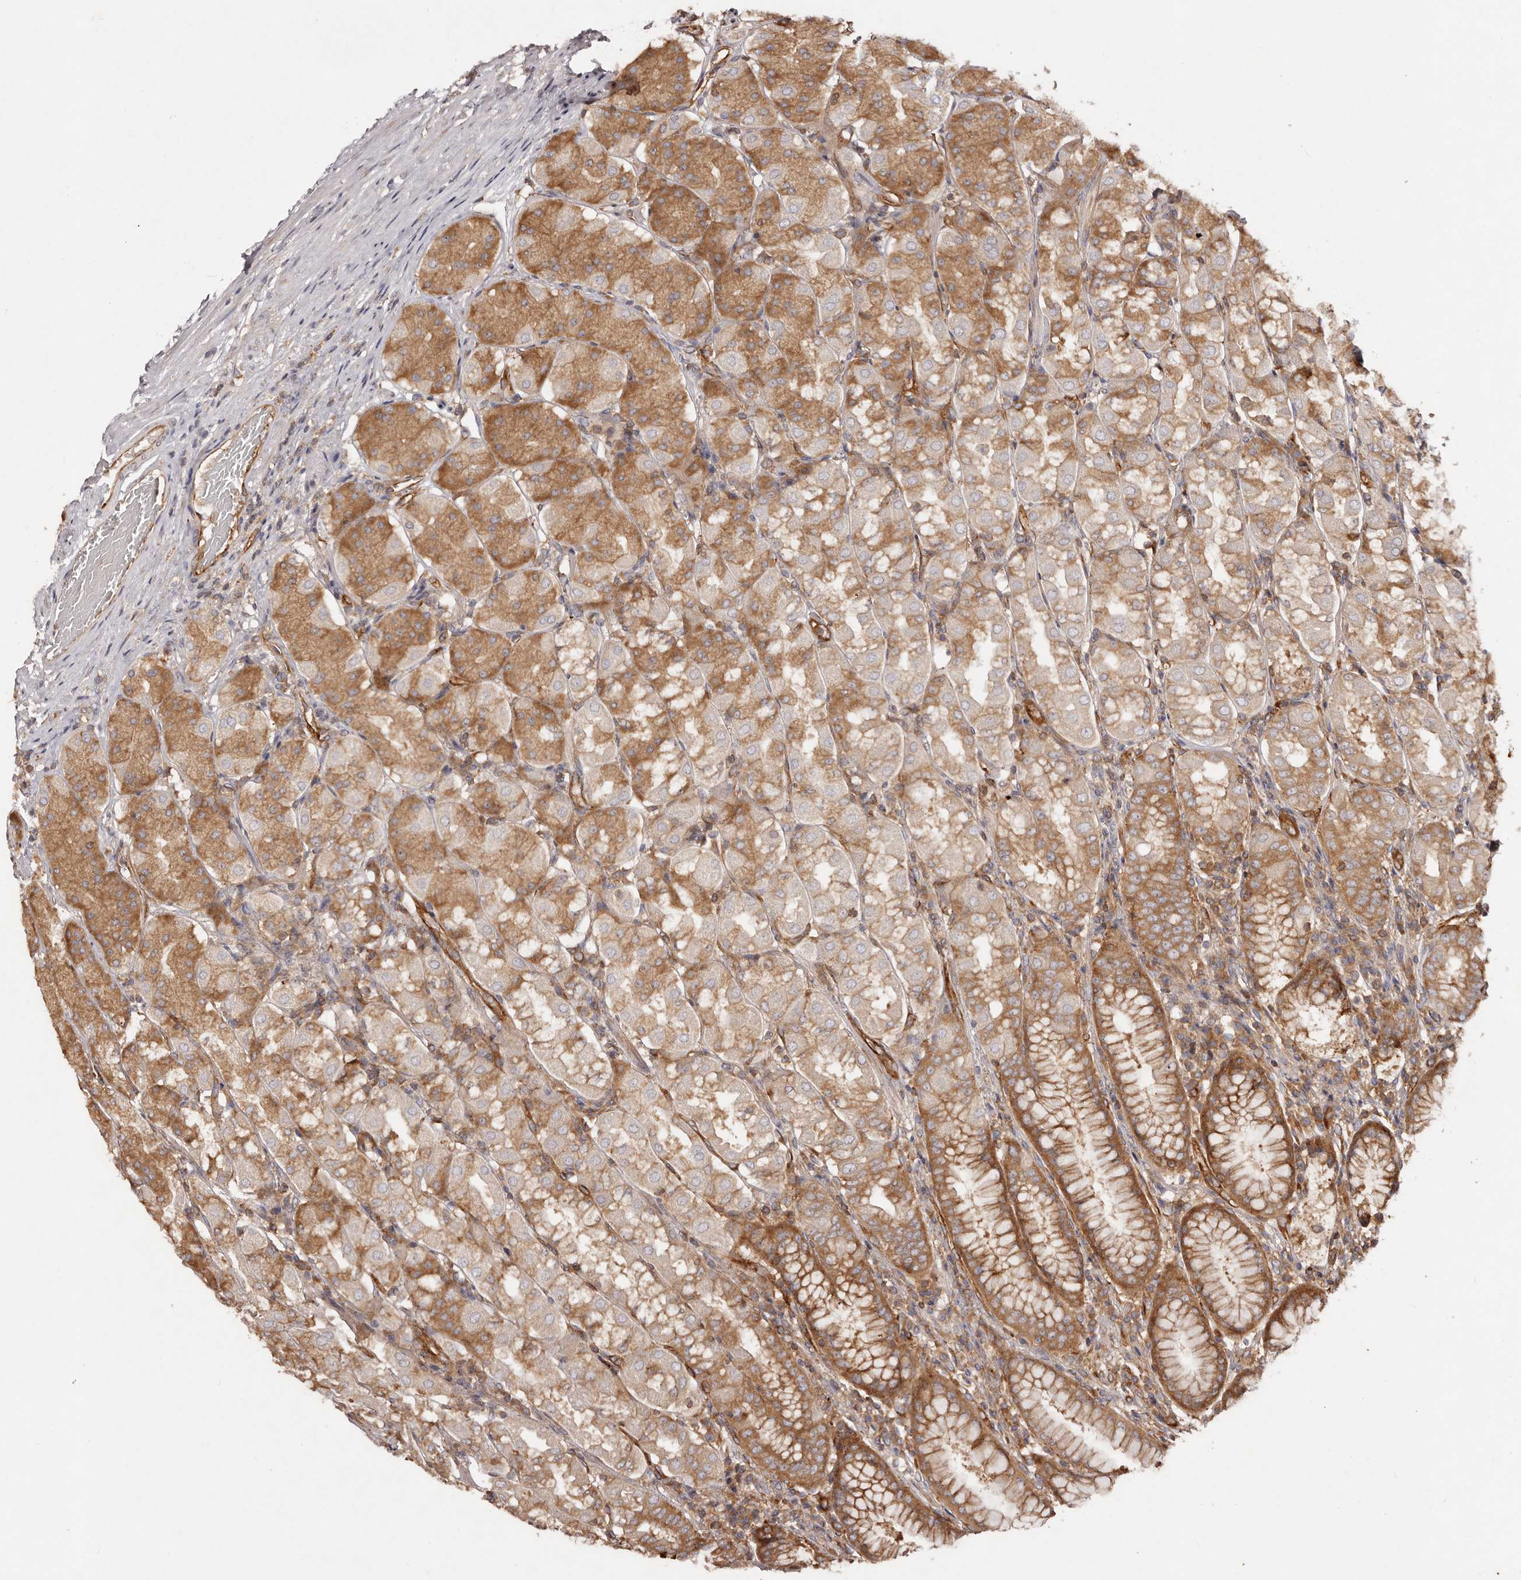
{"staining": {"intensity": "strong", "quantity": "25%-75%", "location": "cytoplasmic/membranous"}, "tissue": "stomach", "cell_type": "Glandular cells", "image_type": "normal", "snomed": [{"axis": "morphology", "description": "Normal tissue, NOS"}, {"axis": "topography", "description": "Stomach"}, {"axis": "topography", "description": "Stomach, lower"}], "caption": "The photomicrograph exhibits immunohistochemical staining of benign stomach. There is strong cytoplasmic/membranous positivity is present in about 25%-75% of glandular cells.", "gene": "RPS6", "patient": {"sex": "female", "age": 56}}